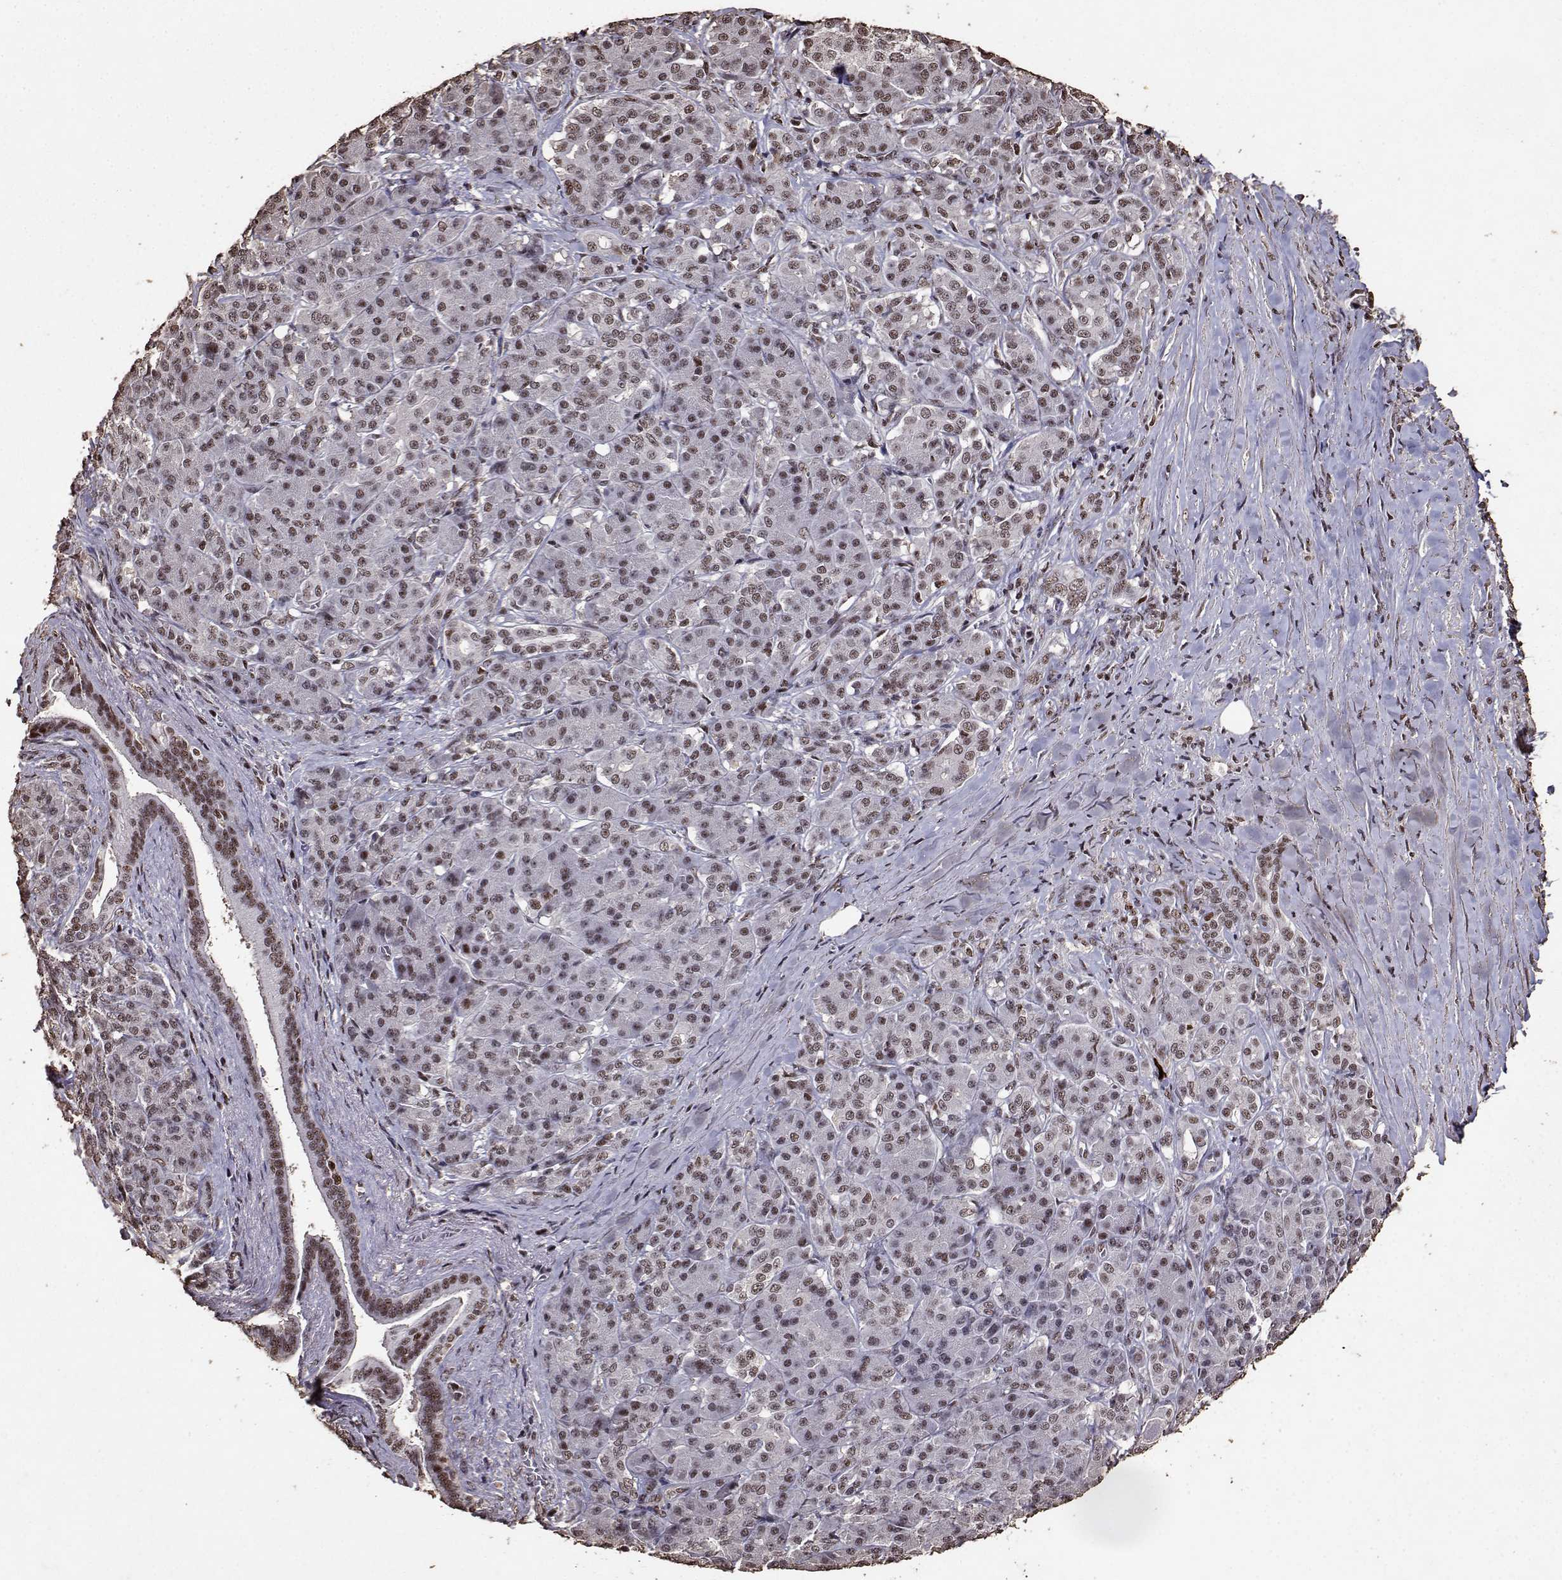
{"staining": {"intensity": "moderate", "quantity": ">75%", "location": "nuclear"}, "tissue": "pancreatic cancer", "cell_type": "Tumor cells", "image_type": "cancer", "snomed": [{"axis": "morphology", "description": "Normal tissue, NOS"}, {"axis": "morphology", "description": "Inflammation, NOS"}, {"axis": "morphology", "description": "Adenocarcinoma, NOS"}, {"axis": "topography", "description": "Pancreas"}], "caption": "Immunohistochemistry (IHC) staining of pancreatic cancer, which displays medium levels of moderate nuclear staining in approximately >75% of tumor cells indicating moderate nuclear protein staining. The staining was performed using DAB (3,3'-diaminobenzidine) (brown) for protein detection and nuclei were counterstained in hematoxylin (blue).", "gene": "TOE1", "patient": {"sex": "male", "age": 57}}